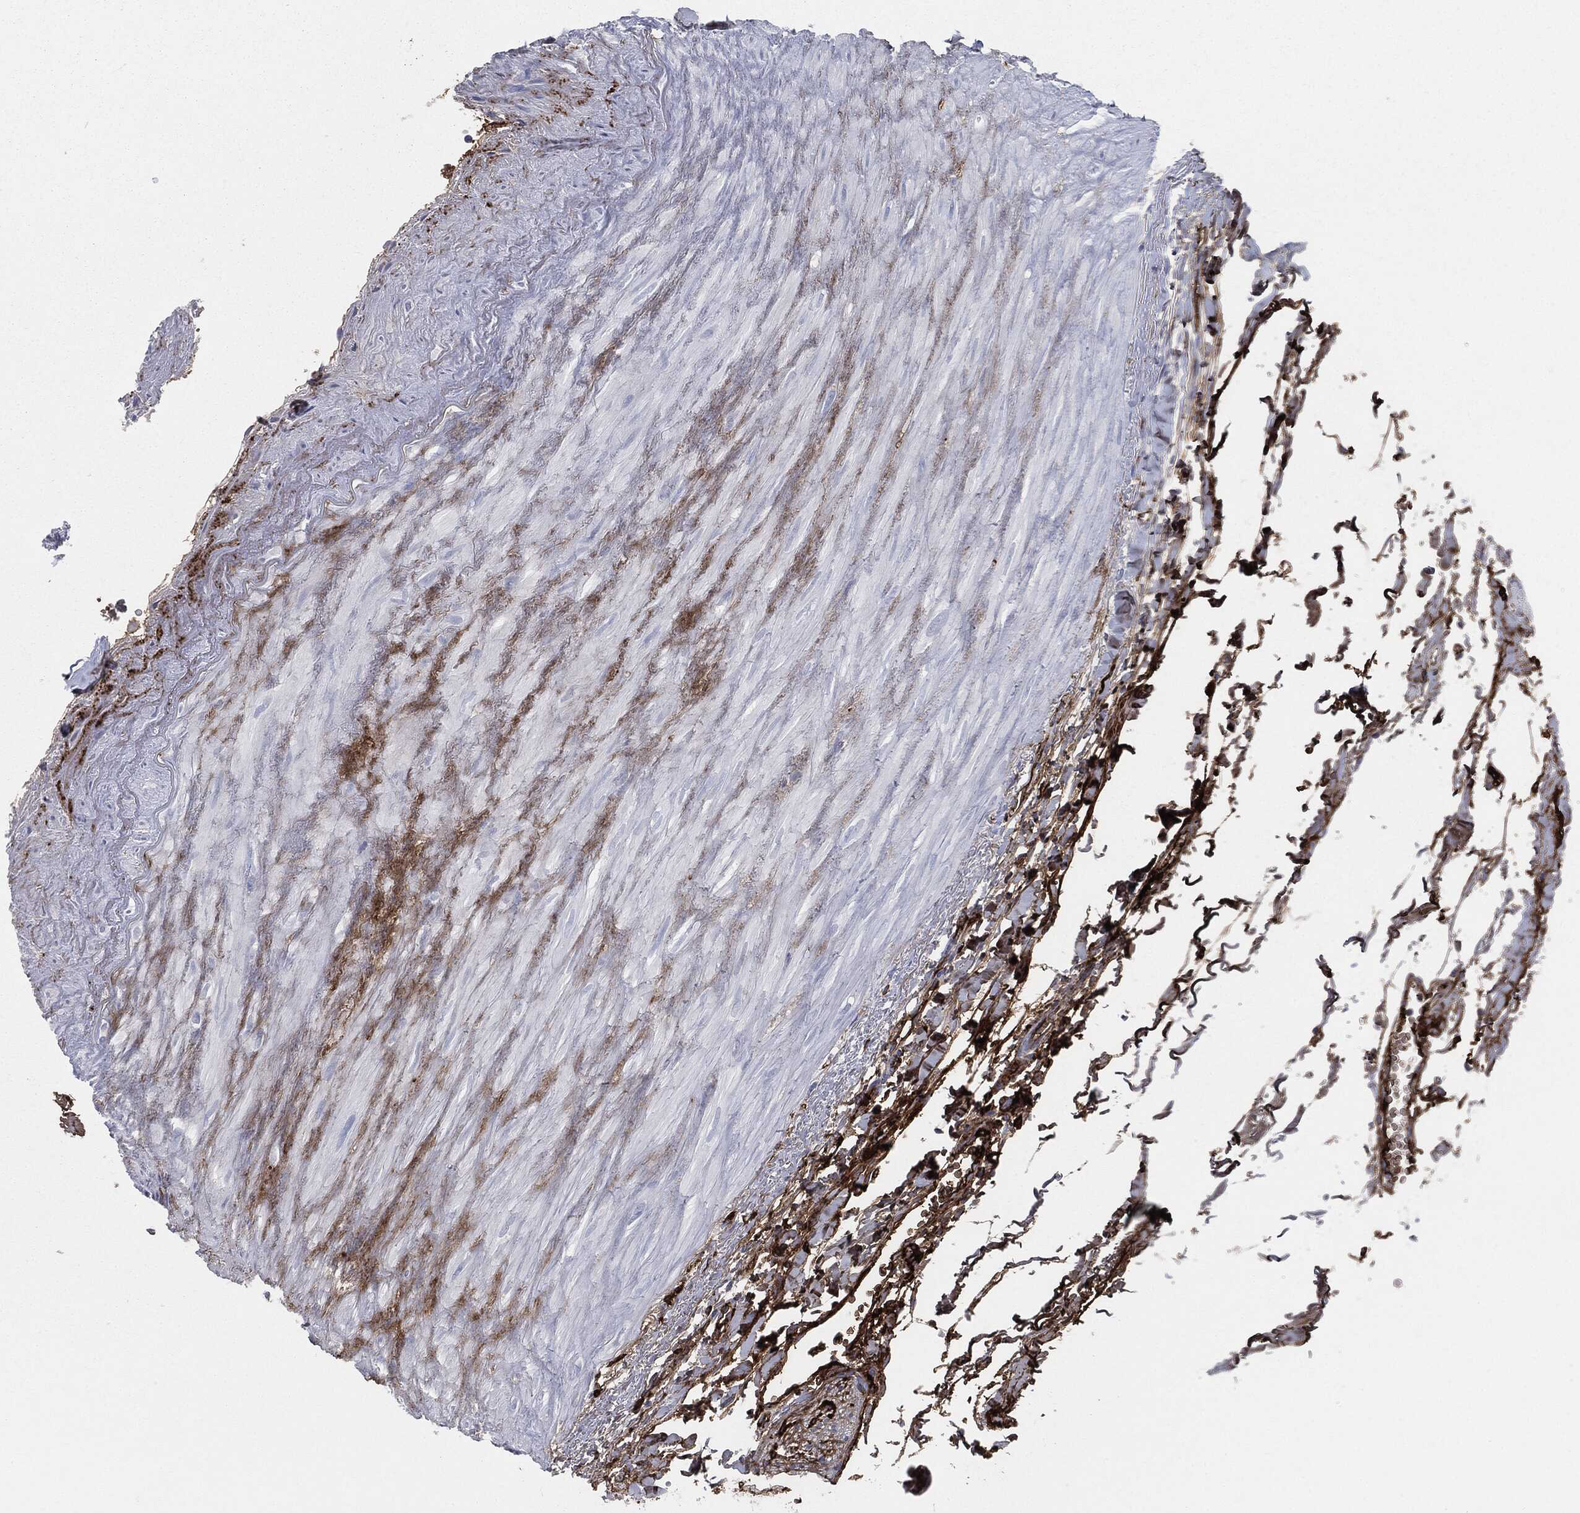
{"staining": {"intensity": "negative", "quantity": "none", "location": "none"}, "tissue": "soft tissue", "cell_type": "Fibroblasts", "image_type": "normal", "snomed": [{"axis": "morphology", "description": "Normal tissue, NOS"}, {"axis": "morphology", "description": "Adenocarcinoma, NOS"}, {"axis": "topography", "description": "Pancreas"}, {"axis": "topography", "description": "Peripheral nerve tissue"}], "caption": "The photomicrograph displays no significant staining in fibroblasts of soft tissue. (Brightfield microscopy of DAB (3,3'-diaminobenzidine) immunohistochemistry (IHC) at high magnification).", "gene": "APOB", "patient": {"sex": "male", "age": 61}}